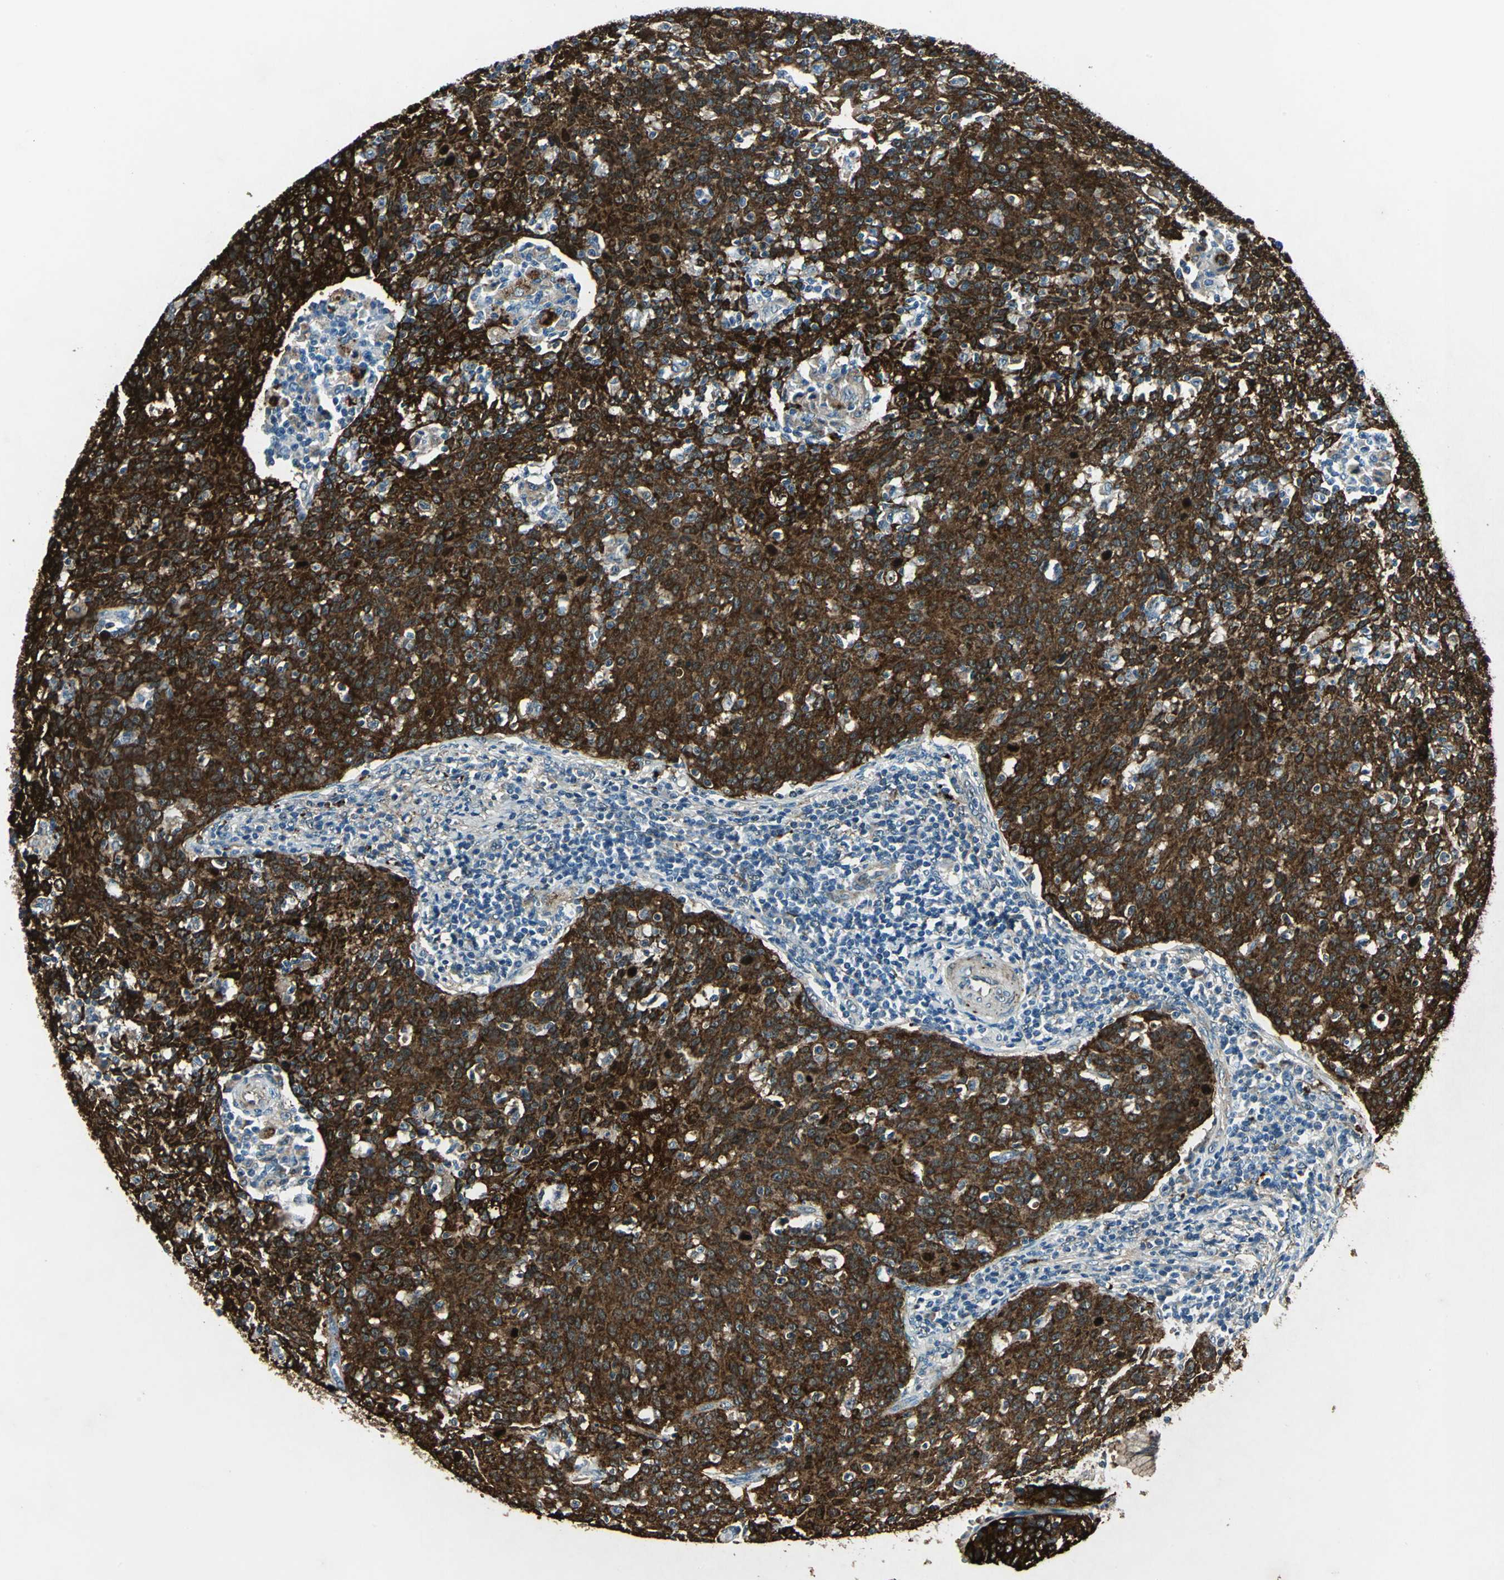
{"staining": {"intensity": "strong", "quantity": ">75%", "location": "cytoplasmic/membranous"}, "tissue": "cervical cancer", "cell_type": "Tumor cells", "image_type": "cancer", "snomed": [{"axis": "morphology", "description": "Squamous cell carcinoma, NOS"}, {"axis": "topography", "description": "Cervix"}], "caption": "DAB immunohistochemical staining of human cervical squamous cell carcinoma displays strong cytoplasmic/membranous protein positivity in approximately >75% of tumor cells.", "gene": "HSPB1", "patient": {"sex": "female", "age": 38}}